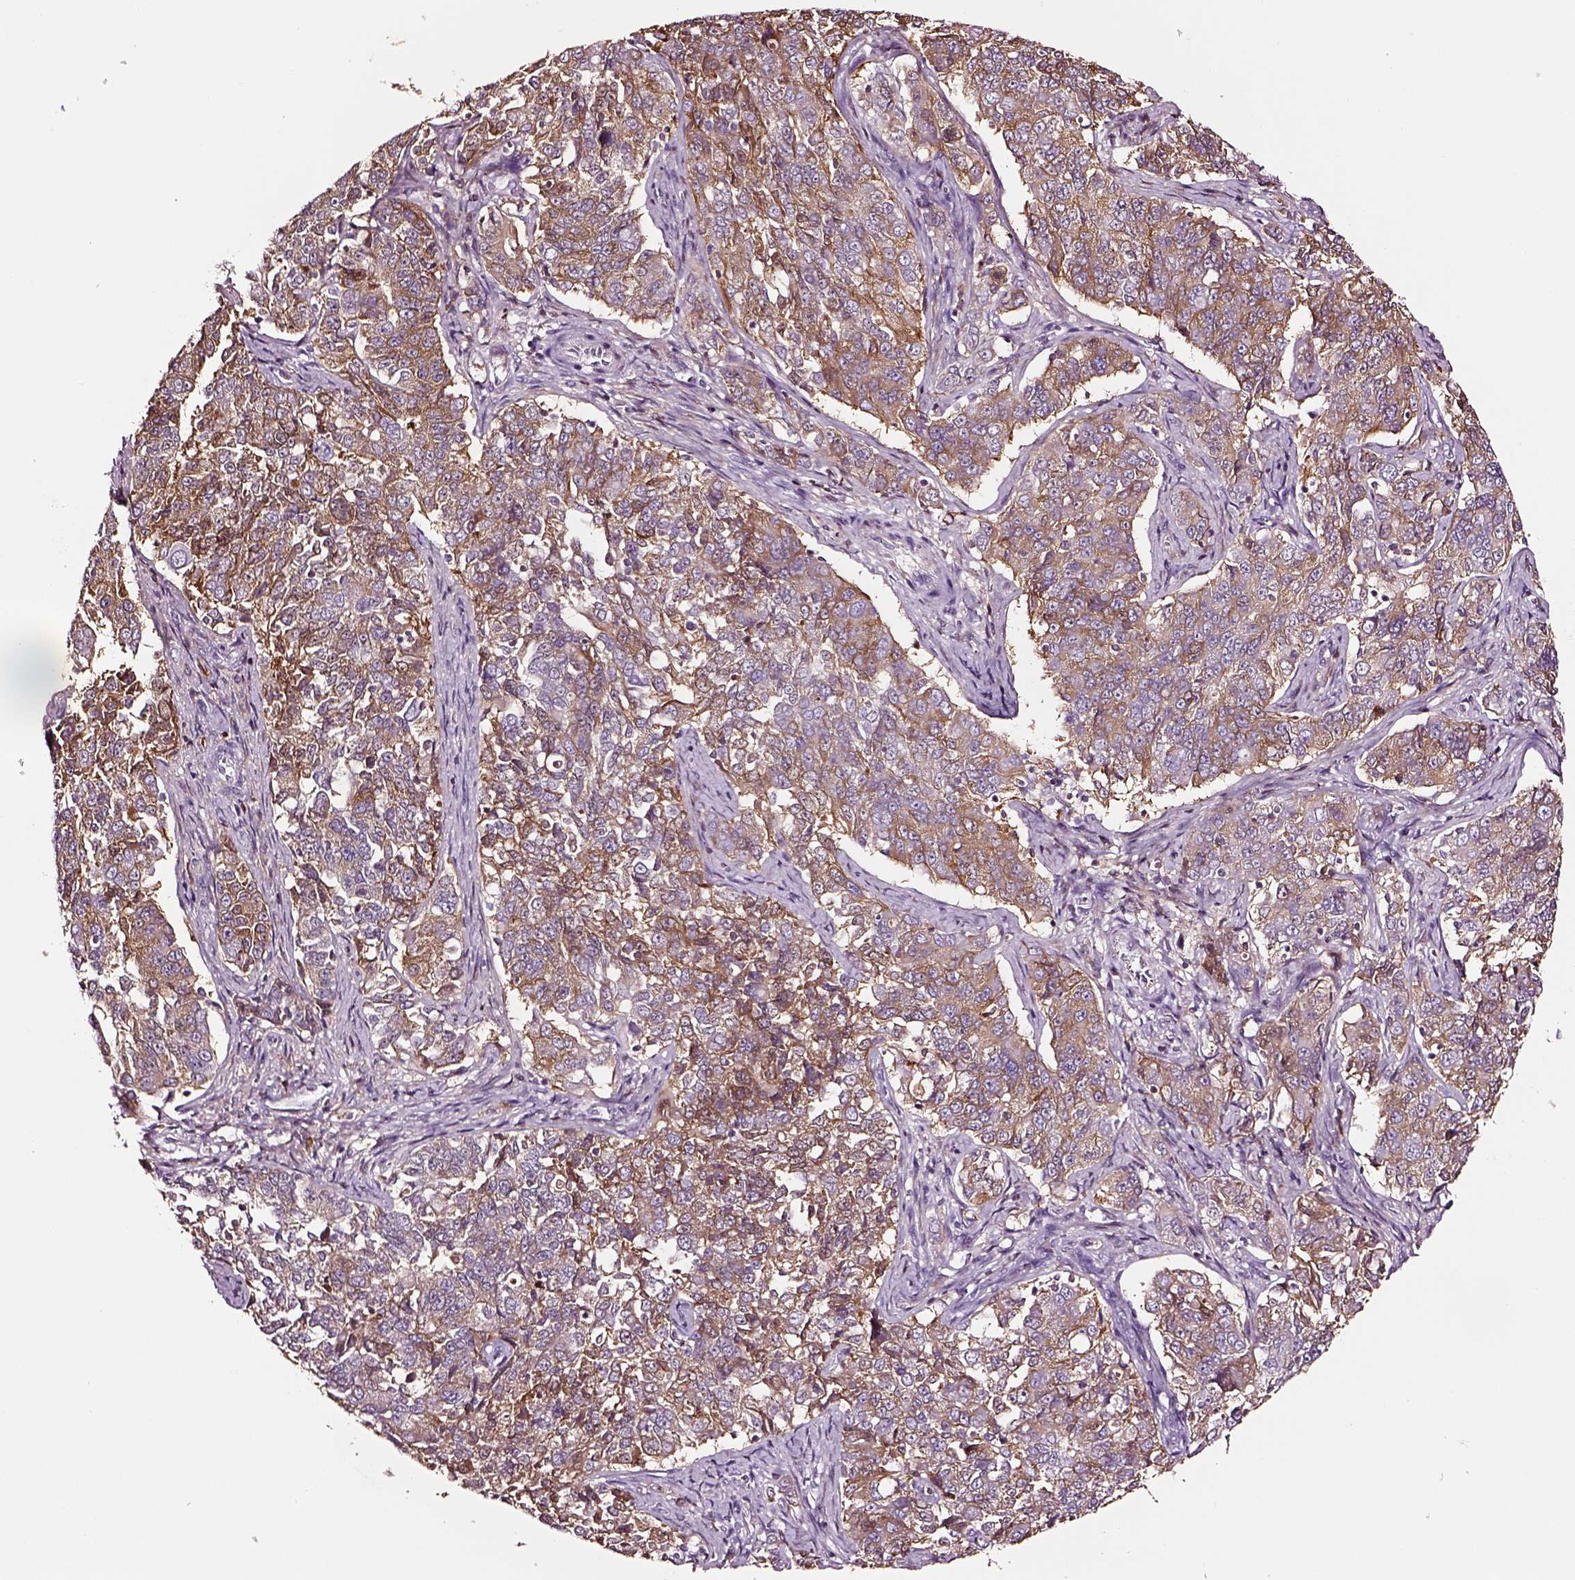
{"staining": {"intensity": "moderate", "quantity": ">75%", "location": "cytoplasmic/membranous"}, "tissue": "endometrial cancer", "cell_type": "Tumor cells", "image_type": "cancer", "snomed": [{"axis": "morphology", "description": "Adenocarcinoma, NOS"}, {"axis": "topography", "description": "Endometrium"}], "caption": "This histopathology image reveals immunohistochemistry (IHC) staining of human endometrial cancer (adenocarcinoma), with medium moderate cytoplasmic/membranous expression in approximately >75% of tumor cells.", "gene": "TF", "patient": {"sex": "female", "age": 43}}